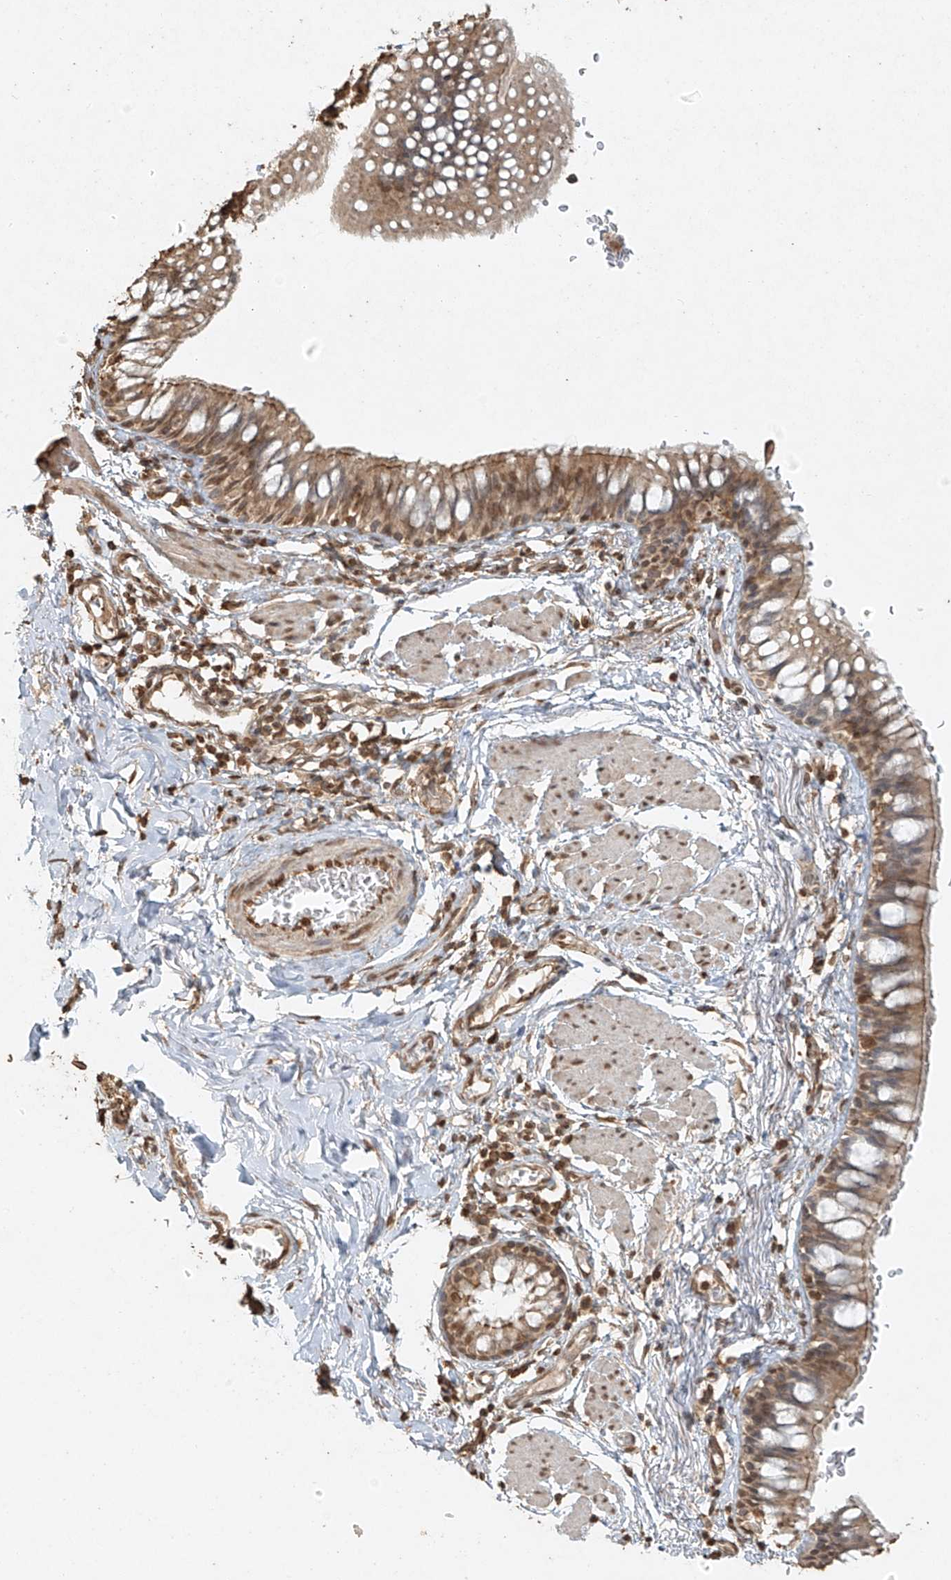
{"staining": {"intensity": "moderate", "quantity": ">75%", "location": "cytoplasmic/membranous,nuclear"}, "tissue": "bronchus", "cell_type": "Respiratory epithelial cells", "image_type": "normal", "snomed": [{"axis": "morphology", "description": "Normal tissue, NOS"}, {"axis": "topography", "description": "Cartilage tissue"}, {"axis": "topography", "description": "Bronchus"}], "caption": "Respiratory epithelial cells show moderate cytoplasmic/membranous,nuclear positivity in about >75% of cells in benign bronchus. The staining was performed using DAB to visualize the protein expression in brown, while the nuclei were stained in blue with hematoxylin (Magnification: 20x).", "gene": "TIGAR", "patient": {"sex": "female", "age": 36}}